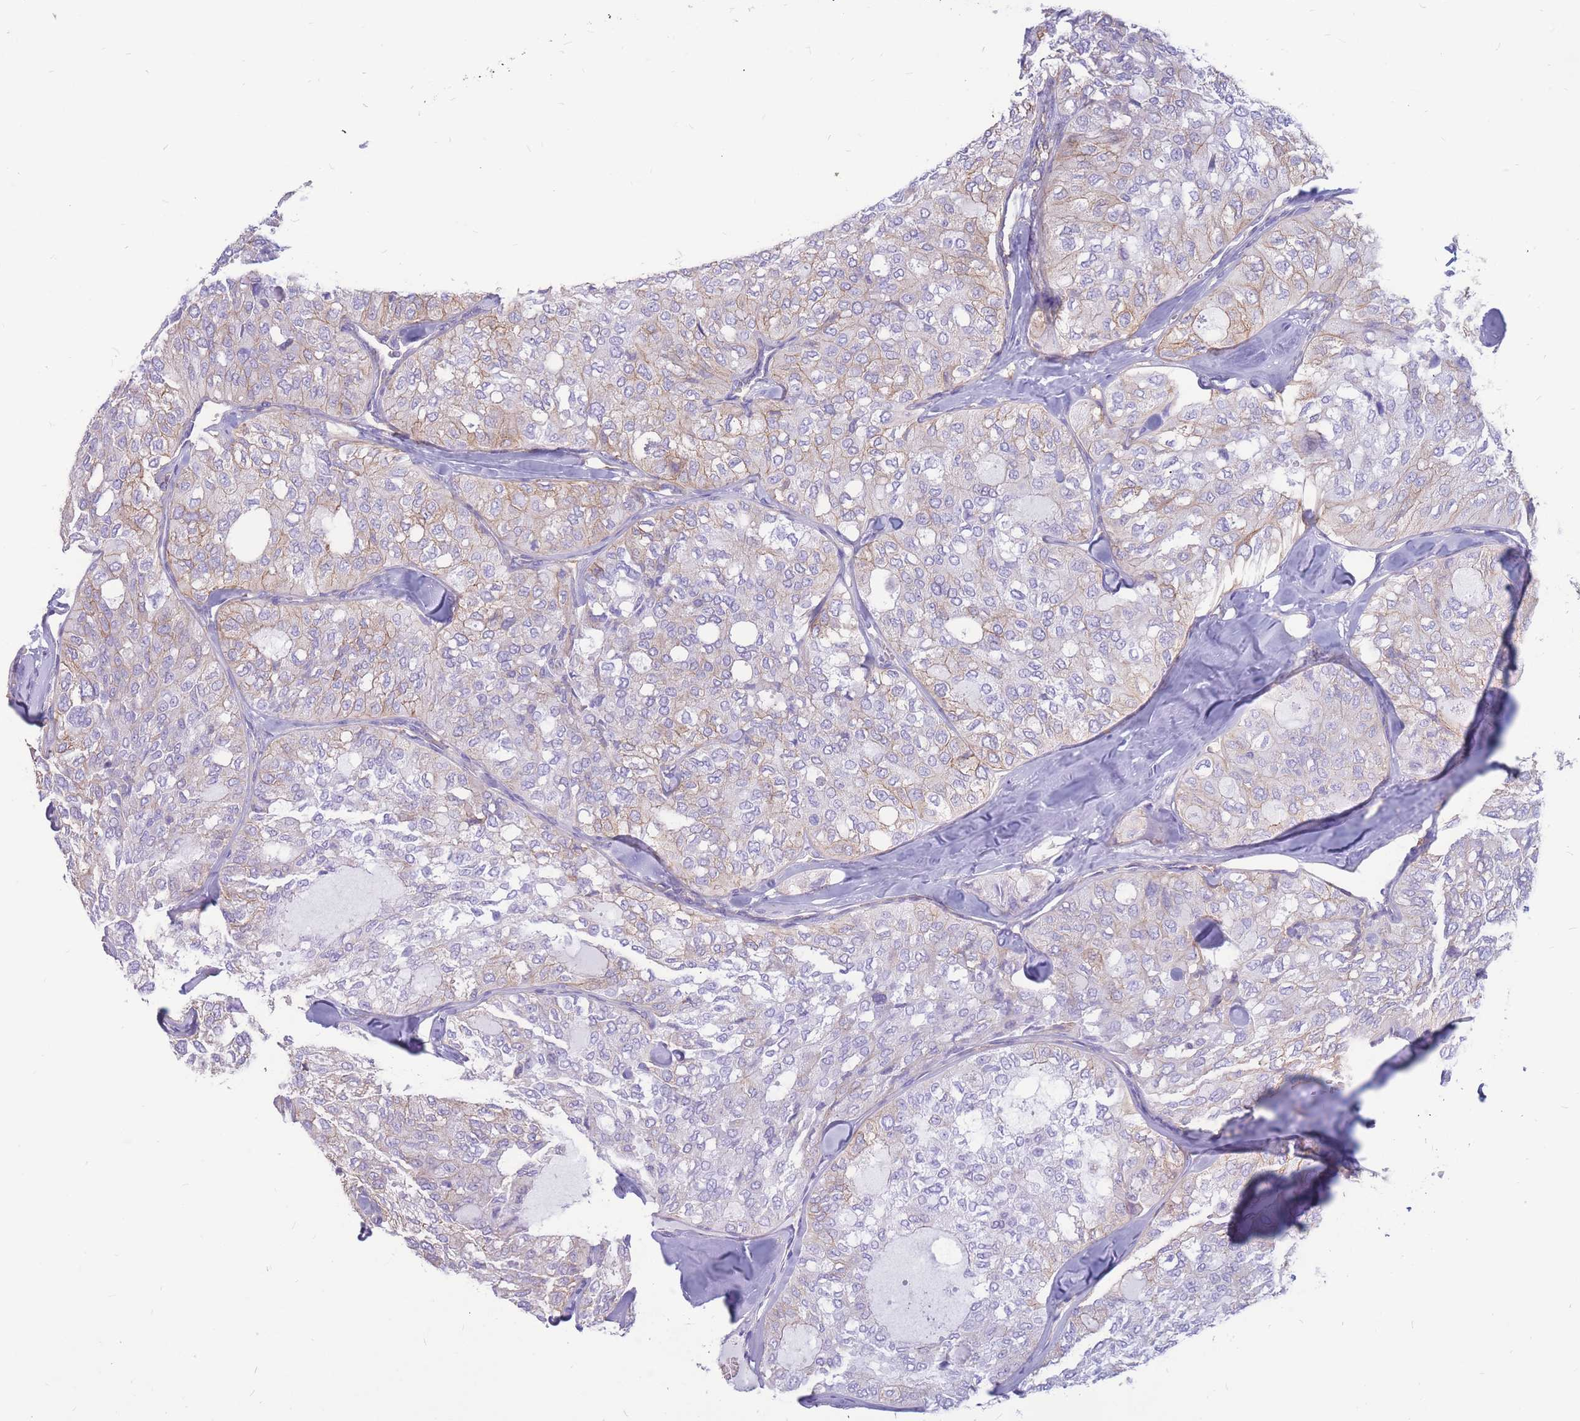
{"staining": {"intensity": "weak", "quantity": "<25%", "location": "cytoplasmic/membranous"}, "tissue": "thyroid cancer", "cell_type": "Tumor cells", "image_type": "cancer", "snomed": [{"axis": "morphology", "description": "Follicular adenoma carcinoma, NOS"}, {"axis": "topography", "description": "Thyroid gland"}], "caption": "The histopathology image reveals no significant expression in tumor cells of thyroid cancer.", "gene": "ADD2", "patient": {"sex": "male", "age": 75}}